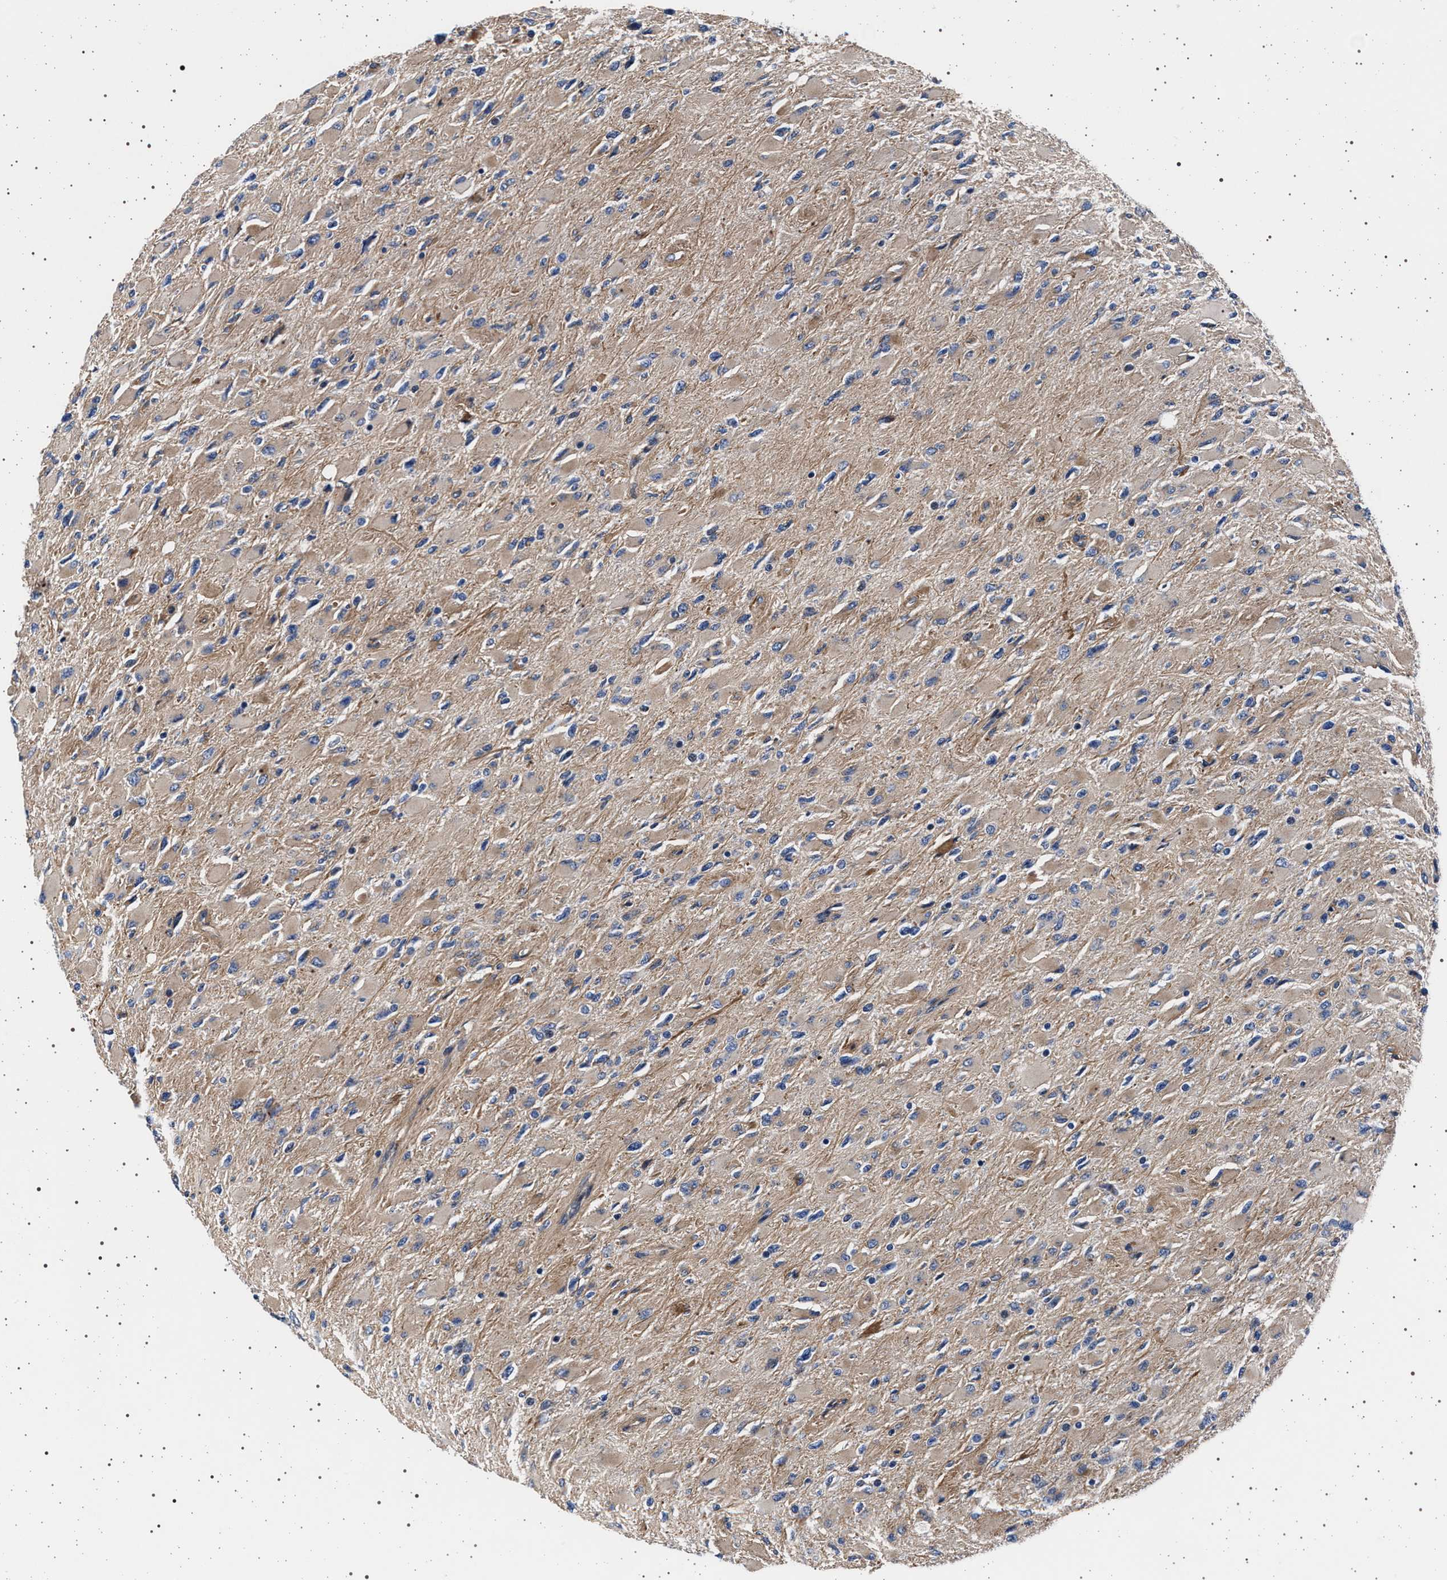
{"staining": {"intensity": "weak", "quantity": ">75%", "location": "cytoplasmic/membranous"}, "tissue": "glioma", "cell_type": "Tumor cells", "image_type": "cancer", "snomed": [{"axis": "morphology", "description": "Glioma, malignant, High grade"}, {"axis": "topography", "description": "Cerebral cortex"}], "caption": "A low amount of weak cytoplasmic/membranous expression is appreciated in approximately >75% of tumor cells in high-grade glioma (malignant) tissue. (DAB (3,3'-diaminobenzidine) IHC with brightfield microscopy, high magnification).", "gene": "KCNK6", "patient": {"sex": "female", "age": 36}}